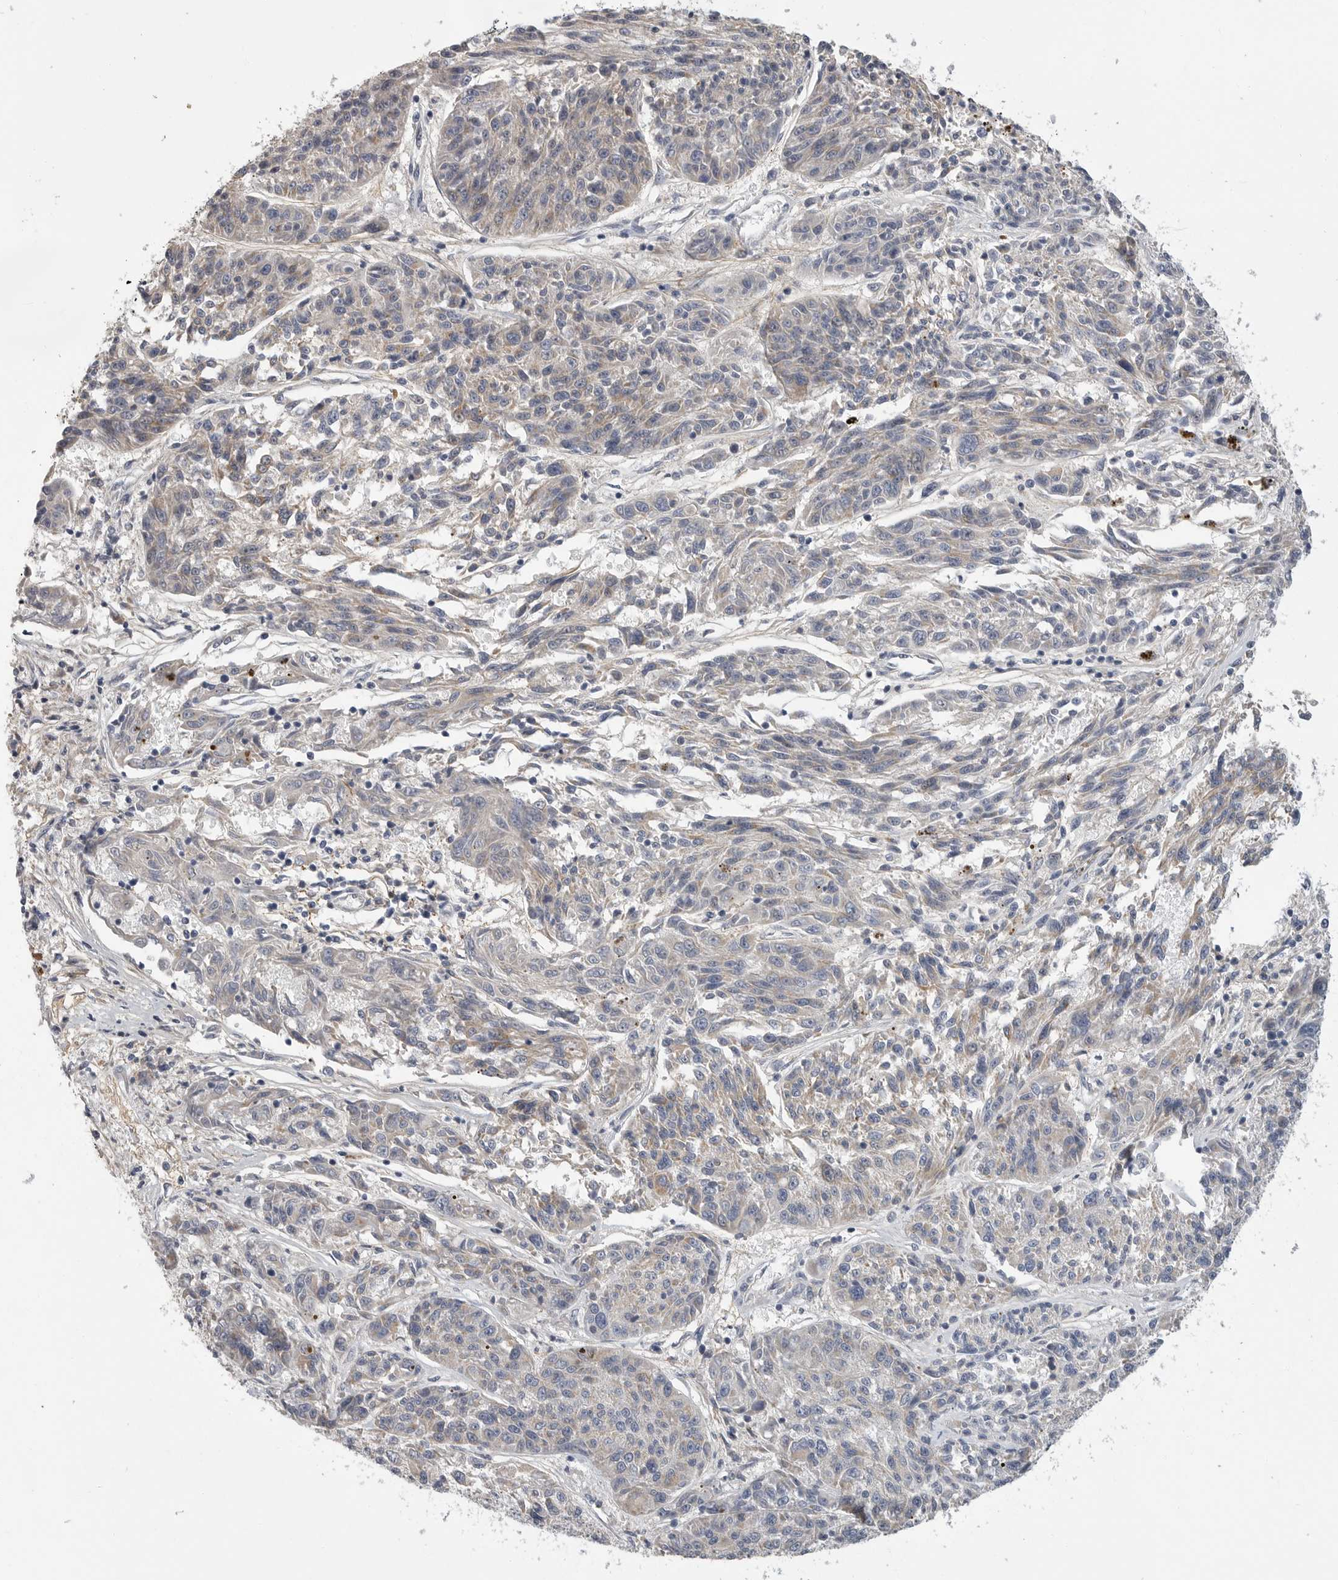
{"staining": {"intensity": "weak", "quantity": "<25%", "location": "cytoplasmic/membranous"}, "tissue": "melanoma", "cell_type": "Tumor cells", "image_type": "cancer", "snomed": [{"axis": "morphology", "description": "Malignant melanoma, NOS"}, {"axis": "topography", "description": "Skin"}], "caption": "IHC photomicrograph of malignant melanoma stained for a protein (brown), which demonstrates no positivity in tumor cells. Brightfield microscopy of immunohistochemistry (IHC) stained with DAB (3,3'-diaminobenzidine) (brown) and hematoxylin (blue), captured at high magnification.", "gene": "SDC3", "patient": {"sex": "male", "age": 53}}